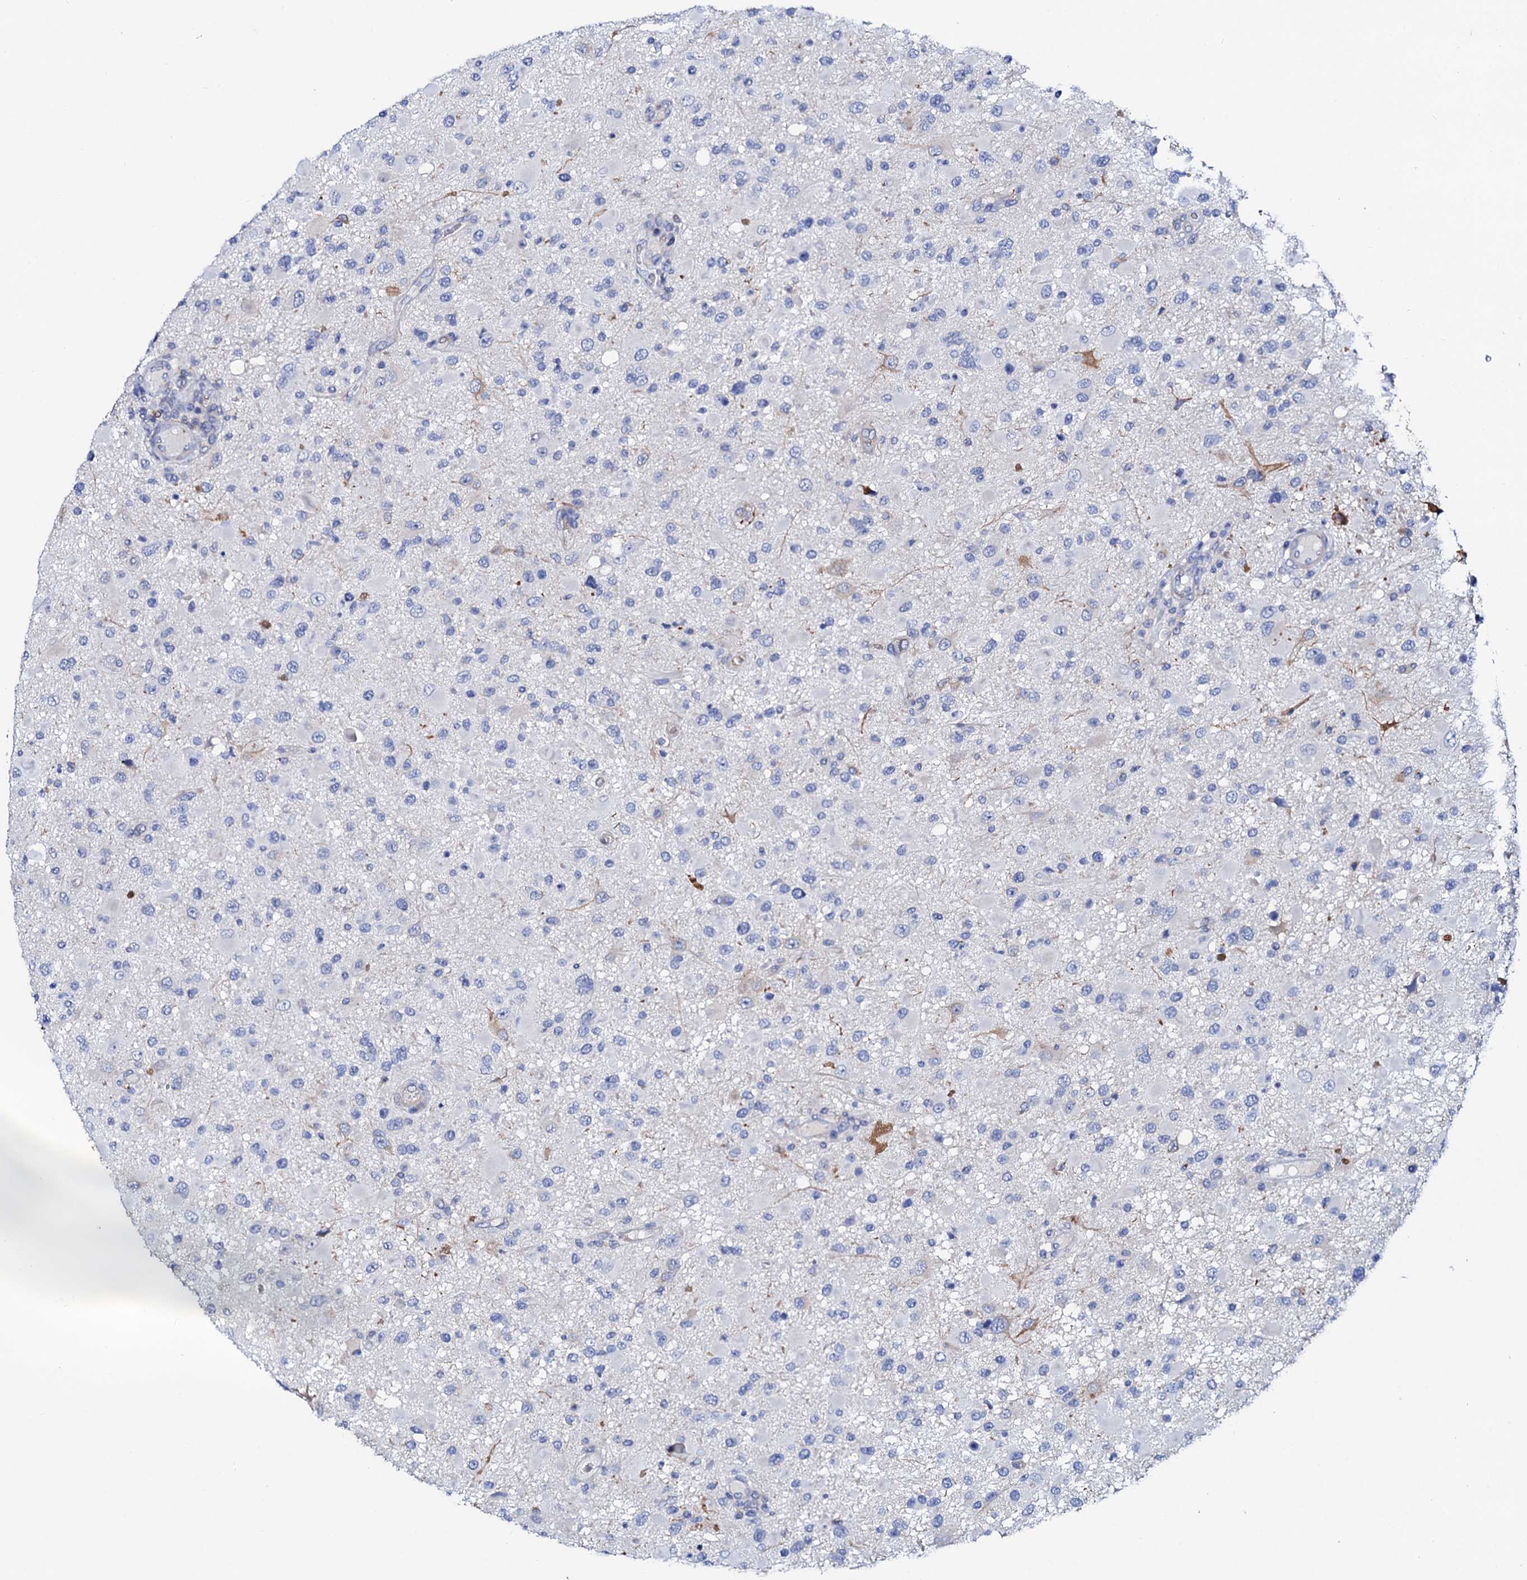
{"staining": {"intensity": "negative", "quantity": "none", "location": "none"}, "tissue": "glioma", "cell_type": "Tumor cells", "image_type": "cancer", "snomed": [{"axis": "morphology", "description": "Glioma, malignant, High grade"}, {"axis": "topography", "description": "Brain"}], "caption": "IHC of human high-grade glioma (malignant) demonstrates no expression in tumor cells.", "gene": "GLB1L3", "patient": {"sex": "male", "age": 53}}